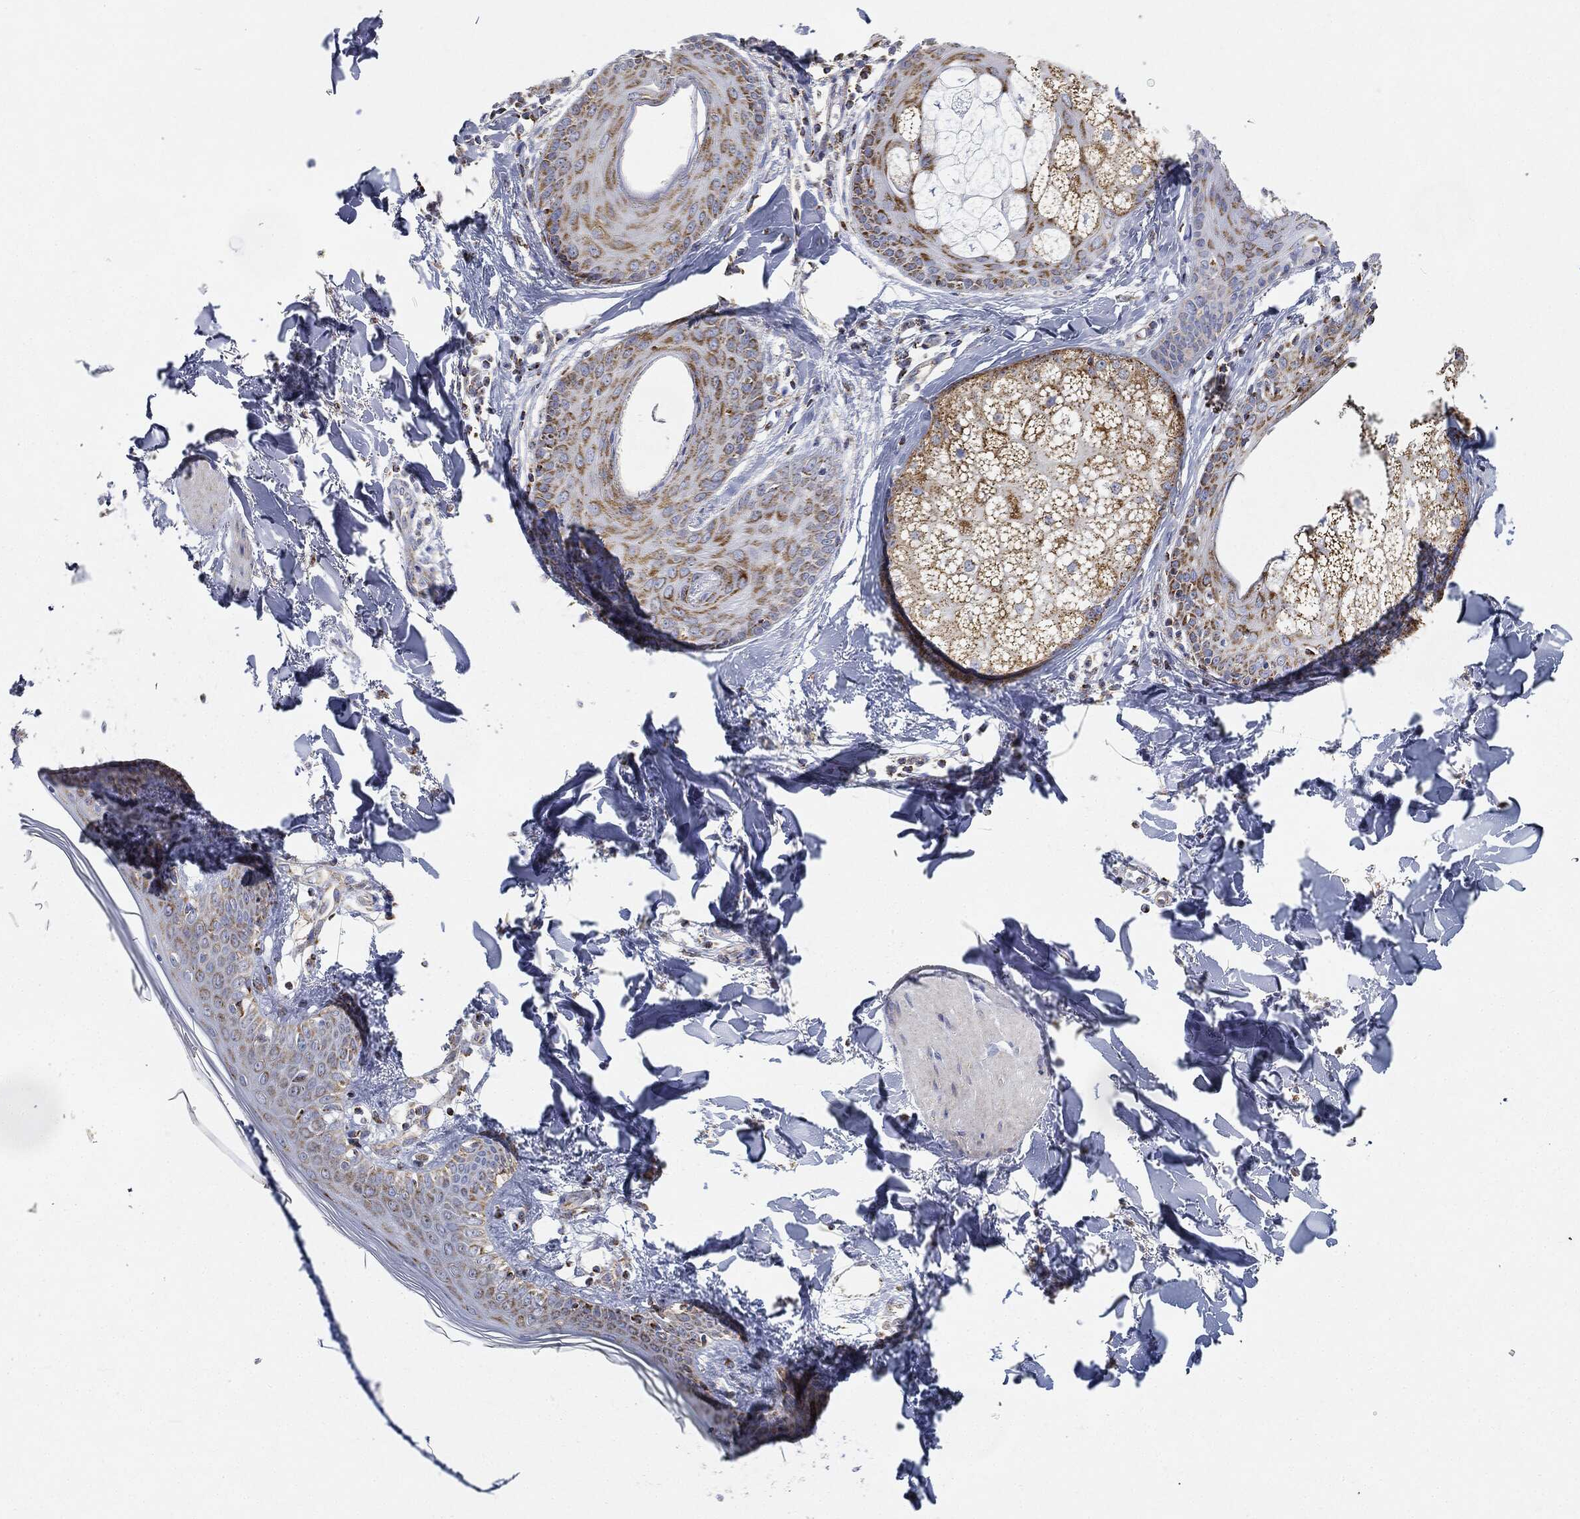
{"staining": {"intensity": "negative", "quantity": "none", "location": "none"}, "tissue": "skin", "cell_type": "Fibroblasts", "image_type": "normal", "snomed": [{"axis": "morphology", "description": "Normal tissue, NOS"}, {"axis": "morphology", "description": "Malignant melanoma, NOS"}, {"axis": "topography", "description": "Skin"}], "caption": "Protein analysis of normal skin demonstrates no significant expression in fibroblasts. Brightfield microscopy of immunohistochemistry (IHC) stained with DAB (brown) and hematoxylin (blue), captured at high magnification.", "gene": "CAPN15", "patient": {"sex": "female", "age": 34}}